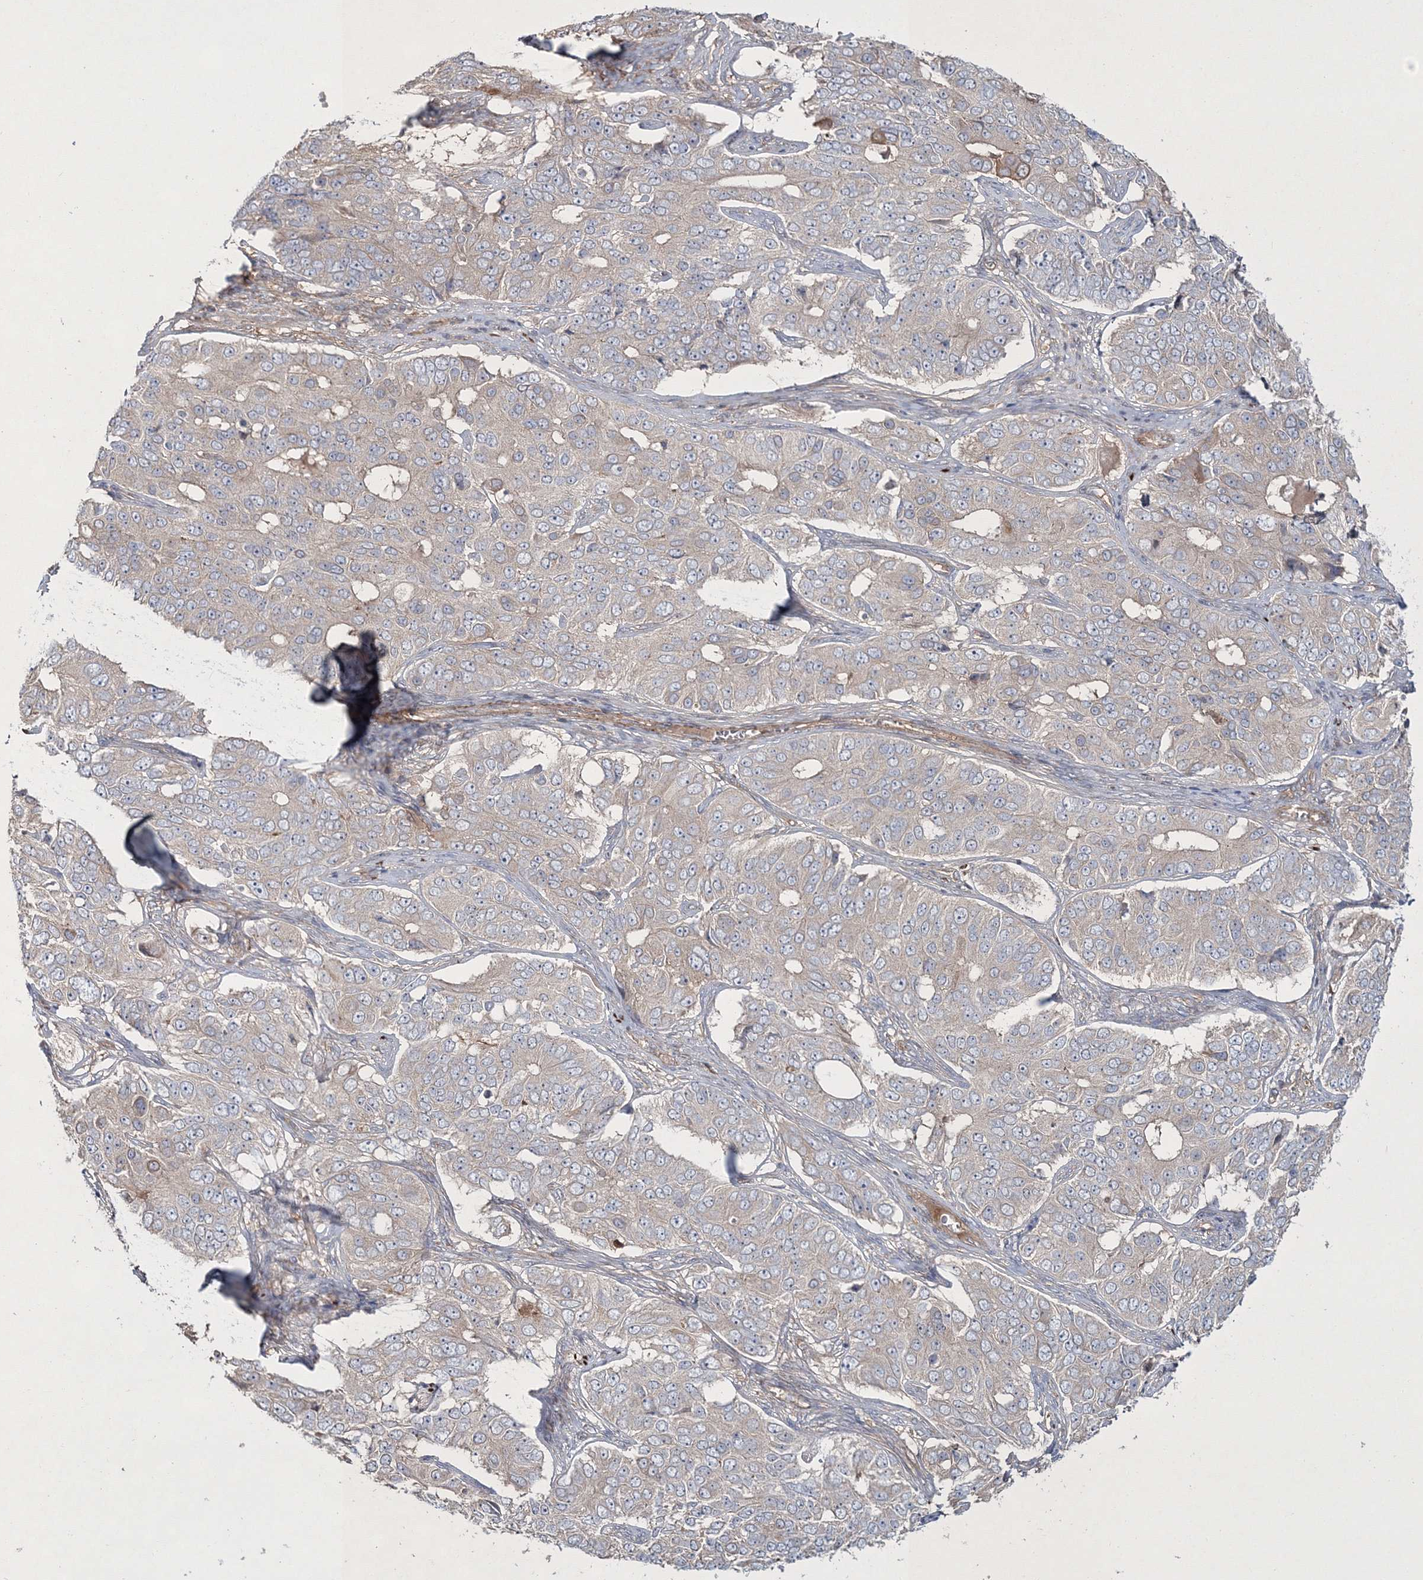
{"staining": {"intensity": "negative", "quantity": "none", "location": "none"}, "tissue": "ovarian cancer", "cell_type": "Tumor cells", "image_type": "cancer", "snomed": [{"axis": "morphology", "description": "Carcinoma, endometroid"}, {"axis": "topography", "description": "Ovary"}], "caption": "Tumor cells show no significant protein expression in ovarian cancer (endometroid carcinoma). (Brightfield microscopy of DAB IHC at high magnification).", "gene": "ZSWIM6", "patient": {"sex": "female", "age": 51}}